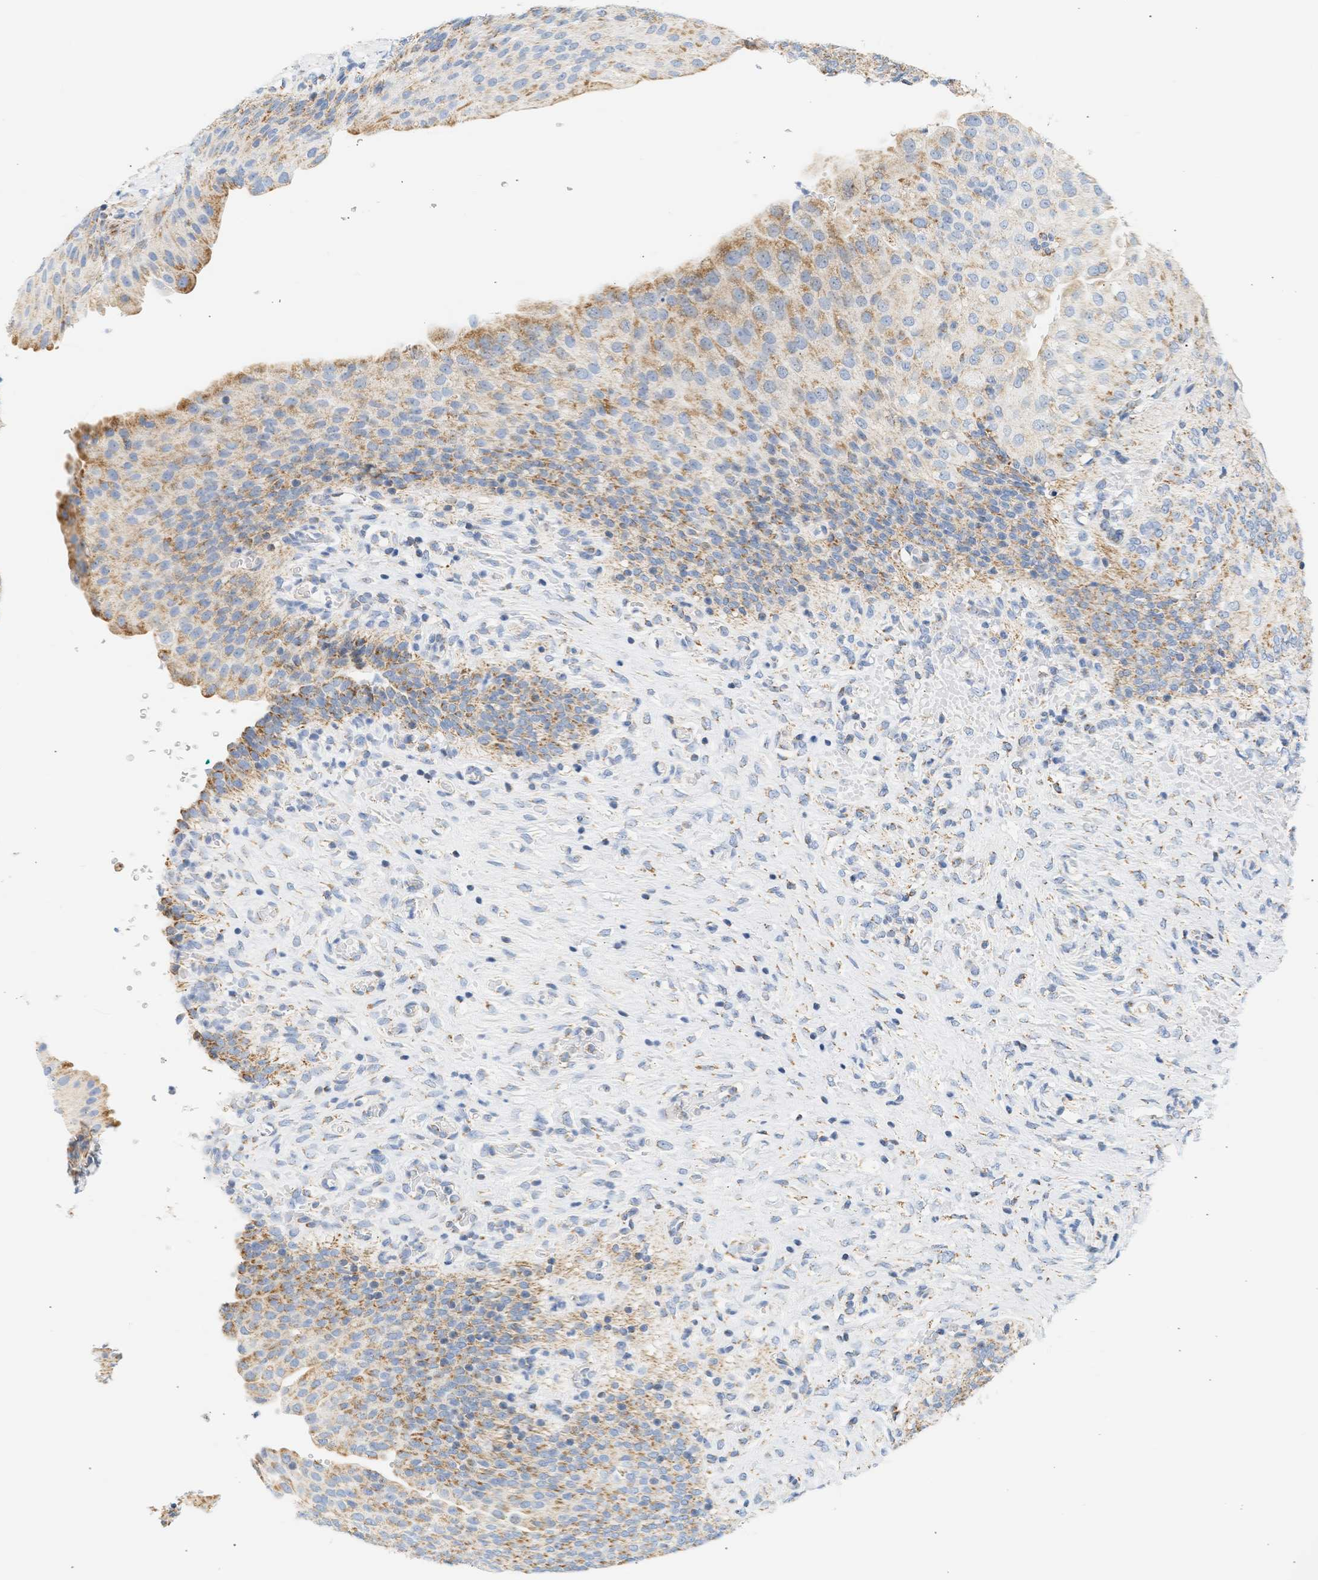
{"staining": {"intensity": "moderate", "quantity": ">75%", "location": "cytoplasmic/membranous"}, "tissue": "urinary bladder", "cell_type": "Urothelial cells", "image_type": "normal", "snomed": [{"axis": "morphology", "description": "Urothelial carcinoma, High grade"}, {"axis": "topography", "description": "Urinary bladder"}], "caption": "DAB (3,3'-diaminobenzidine) immunohistochemical staining of benign human urinary bladder reveals moderate cytoplasmic/membranous protein staining in about >75% of urothelial cells.", "gene": "GRPEL2", "patient": {"sex": "male", "age": 46}}